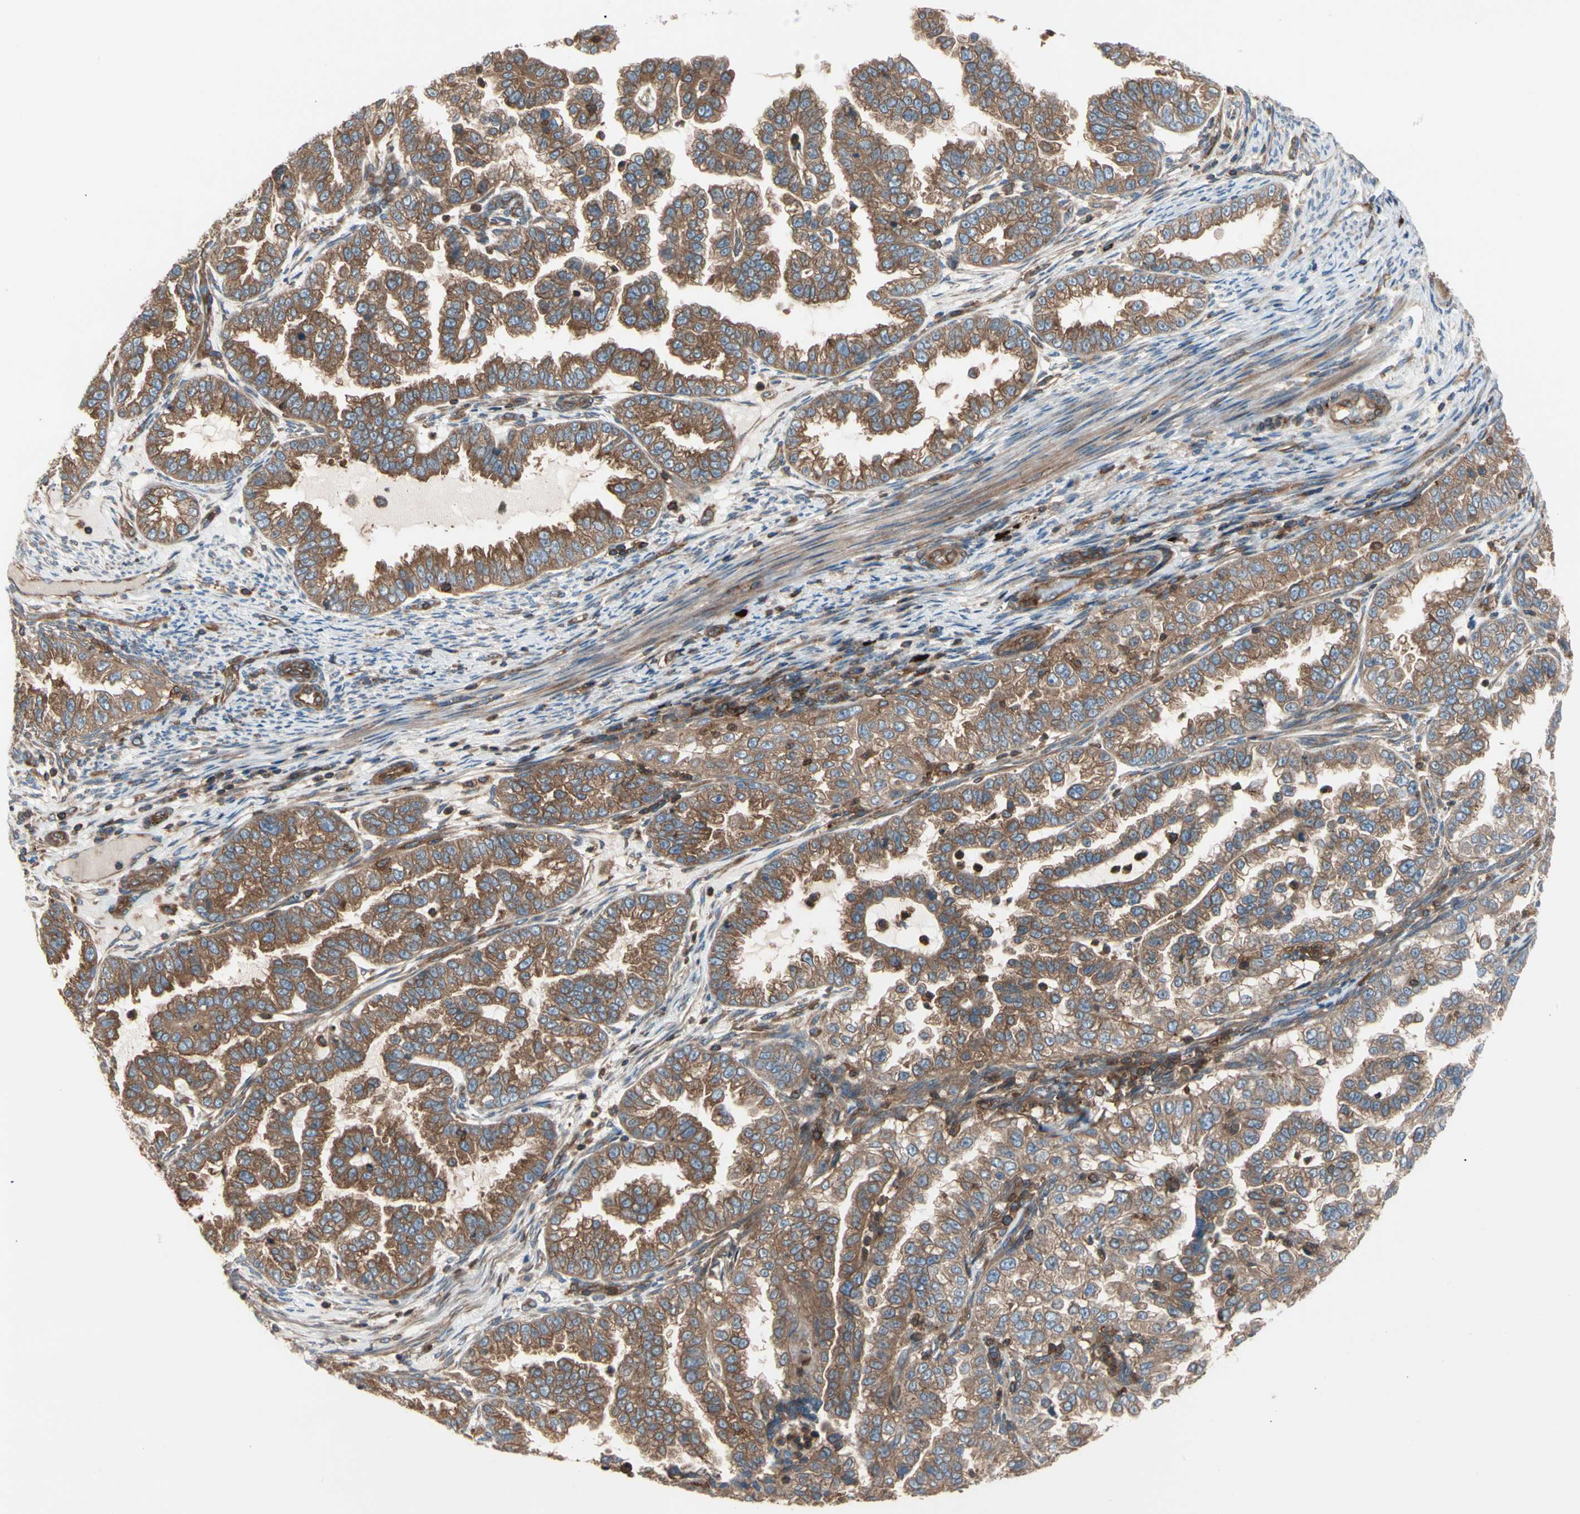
{"staining": {"intensity": "strong", "quantity": ">75%", "location": "cytoplasmic/membranous"}, "tissue": "endometrial cancer", "cell_type": "Tumor cells", "image_type": "cancer", "snomed": [{"axis": "morphology", "description": "Adenocarcinoma, NOS"}, {"axis": "topography", "description": "Endometrium"}], "caption": "There is high levels of strong cytoplasmic/membranous positivity in tumor cells of endometrial cancer, as demonstrated by immunohistochemical staining (brown color).", "gene": "ROCK1", "patient": {"sex": "female", "age": 85}}